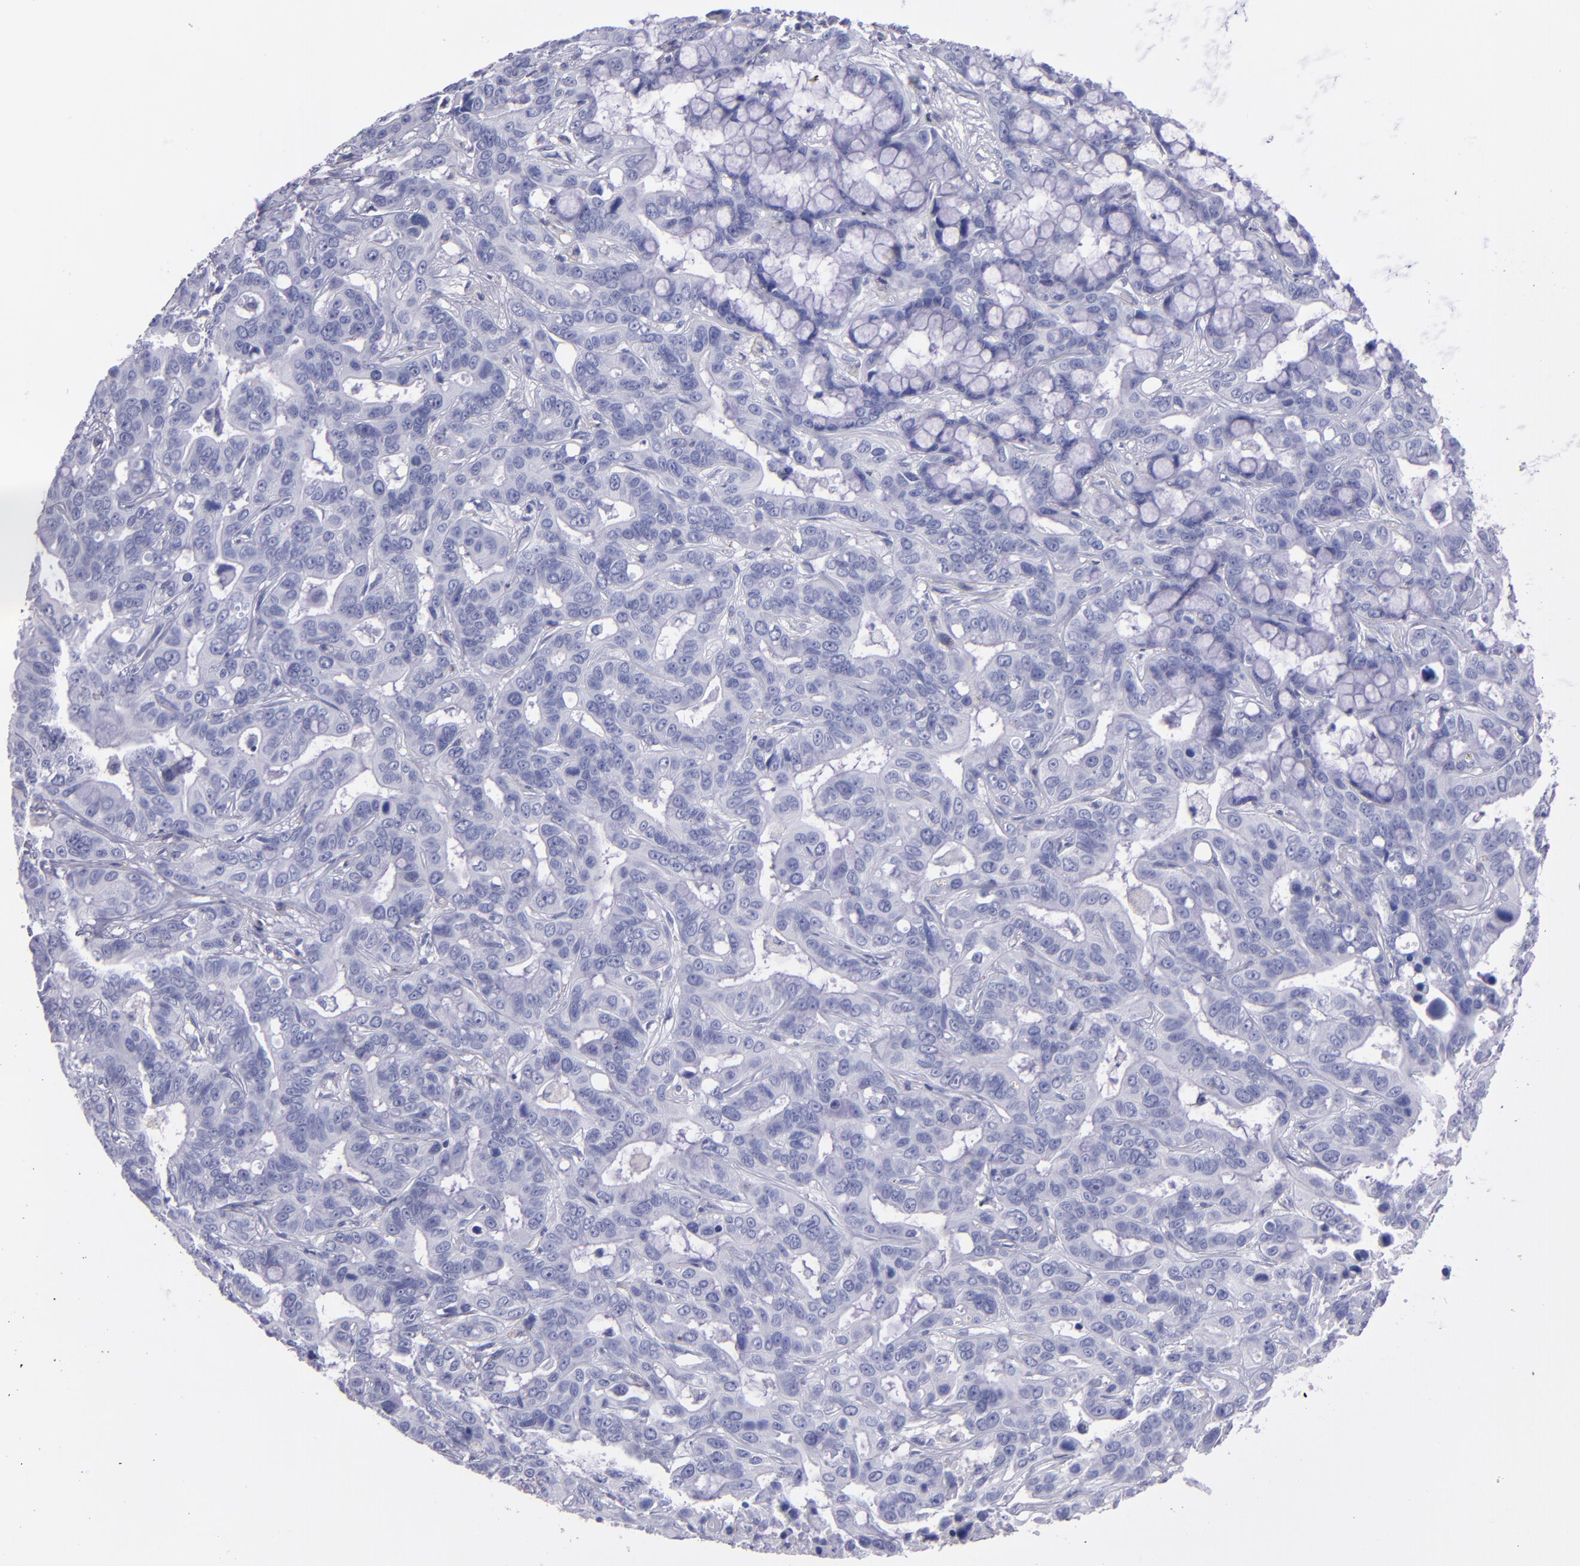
{"staining": {"intensity": "negative", "quantity": "none", "location": "none"}, "tissue": "liver cancer", "cell_type": "Tumor cells", "image_type": "cancer", "snomed": [{"axis": "morphology", "description": "Cholangiocarcinoma"}, {"axis": "topography", "description": "Liver"}], "caption": "The photomicrograph displays no significant expression in tumor cells of liver cancer (cholangiocarcinoma). (DAB (3,3'-diaminobenzidine) immunohistochemistry with hematoxylin counter stain).", "gene": "TG", "patient": {"sex": "female", "age": 65}}